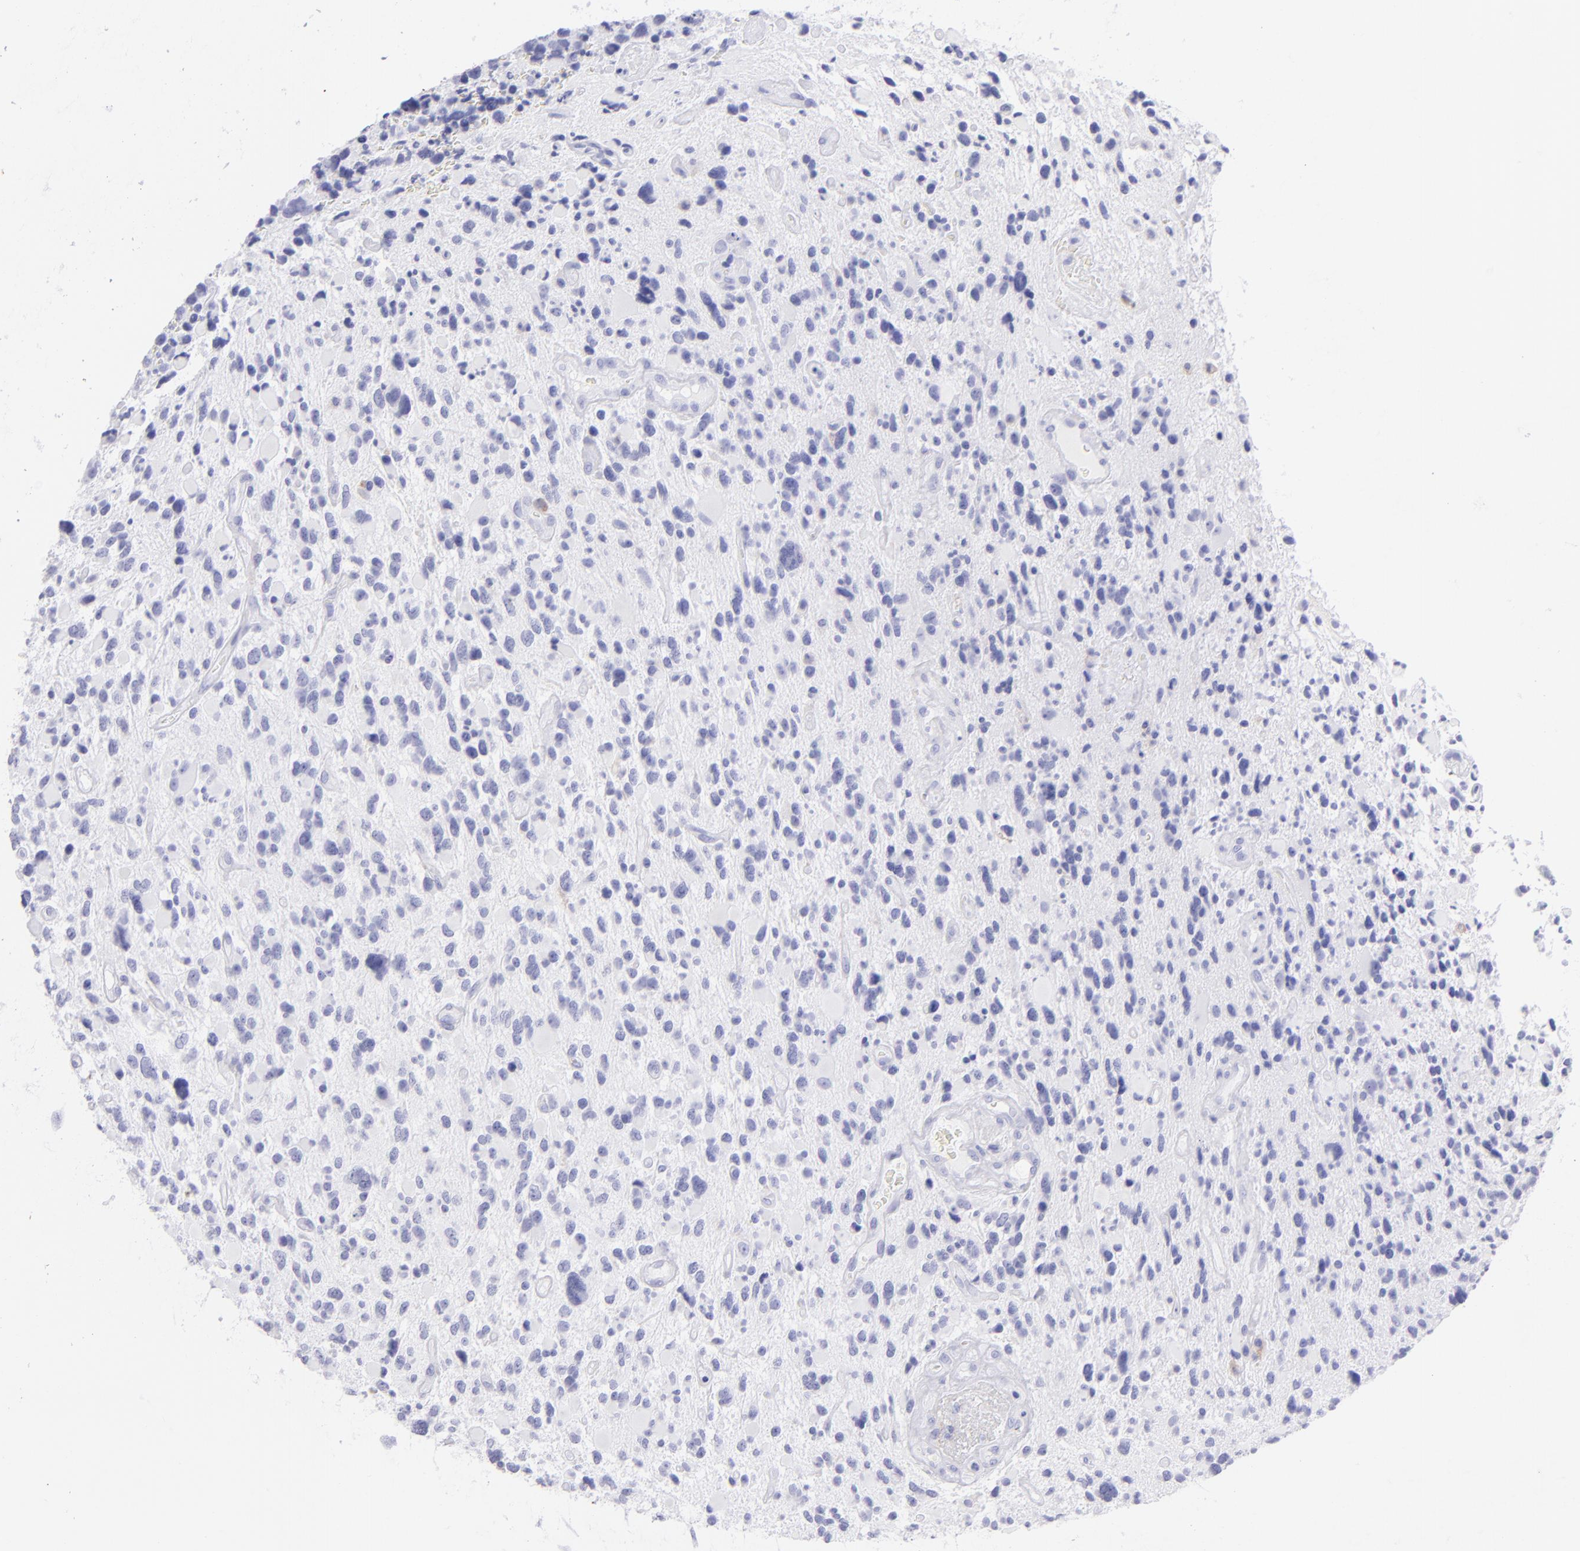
{"staining": {"intensity": "negative", "quantity": "none", "location": "none"}, "tissue": "glioma", "cell_type": "Tumor cells", "image_type": "cancer", "snomed": [{"axis": "morphology", "description": "Glioma, malignant, High grade"}, {"axis": "topography", "description": "Brain"}], "caption": "There is no significant staining in tumor cells of glioma.", "gene": "CD72", "patient": {"sex": "female", "age": 37}}